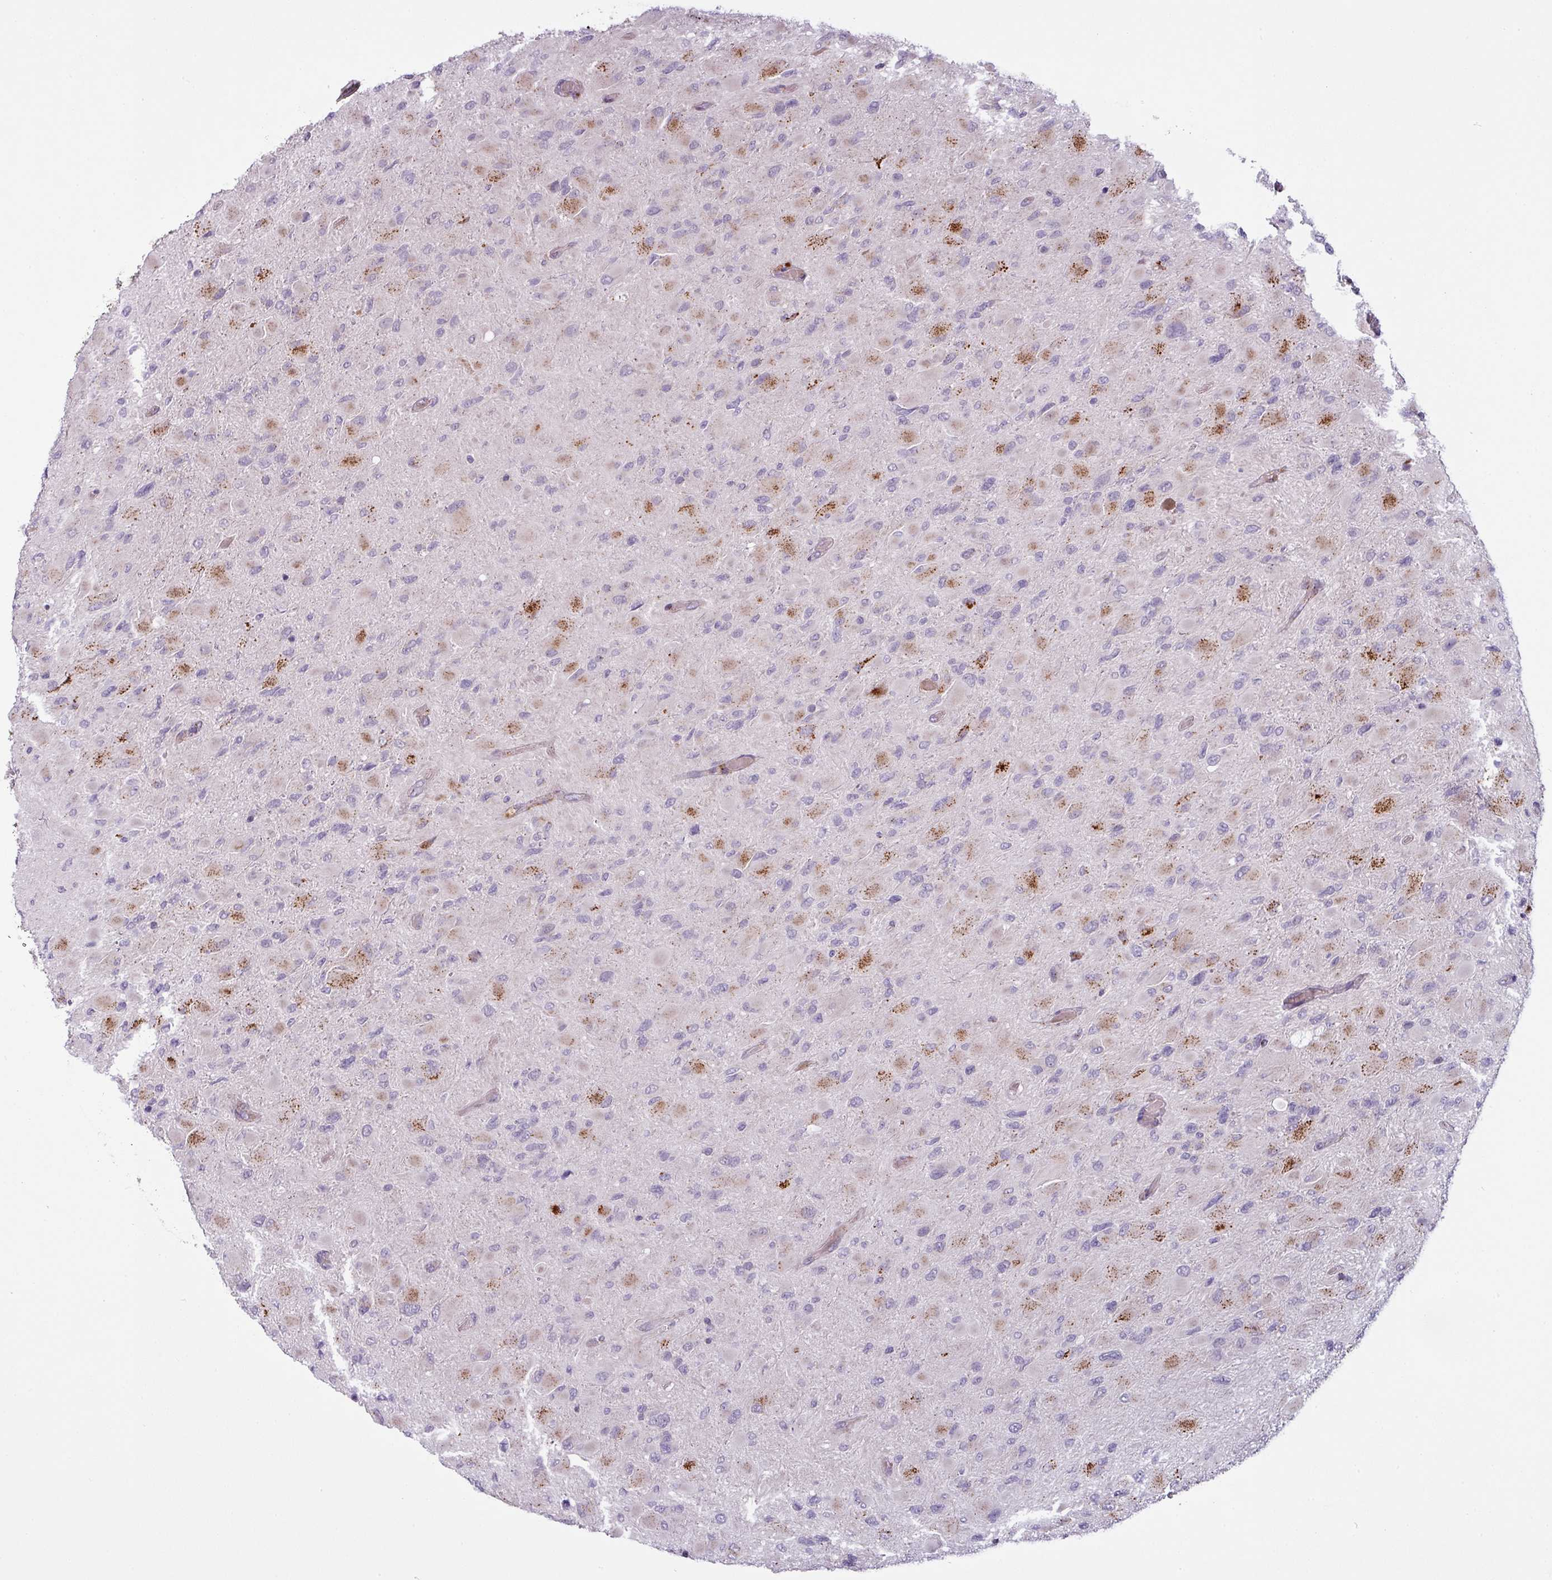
{"staining": {"intensity": "moderate", "quantity": "<25%", "location": "cytoplasmic/membranous"}, "tissue": "glioma", "cell_type": "Tumor cells", "image_type": "cancer", "snomed": [{"axis": "morphology", "description": "Glioma, malignant, High grade"}, {"axis": "topography", "description": "Cerebral cortex"}], "caption": "Immunohistochemical staining of human glioma shows low levels of moderate cytoplasmic/membranous protein staining in approximately <25% of tumor cells.", "gene": "MAP7D2", "patient": {"sex": "female", "age": 36}}